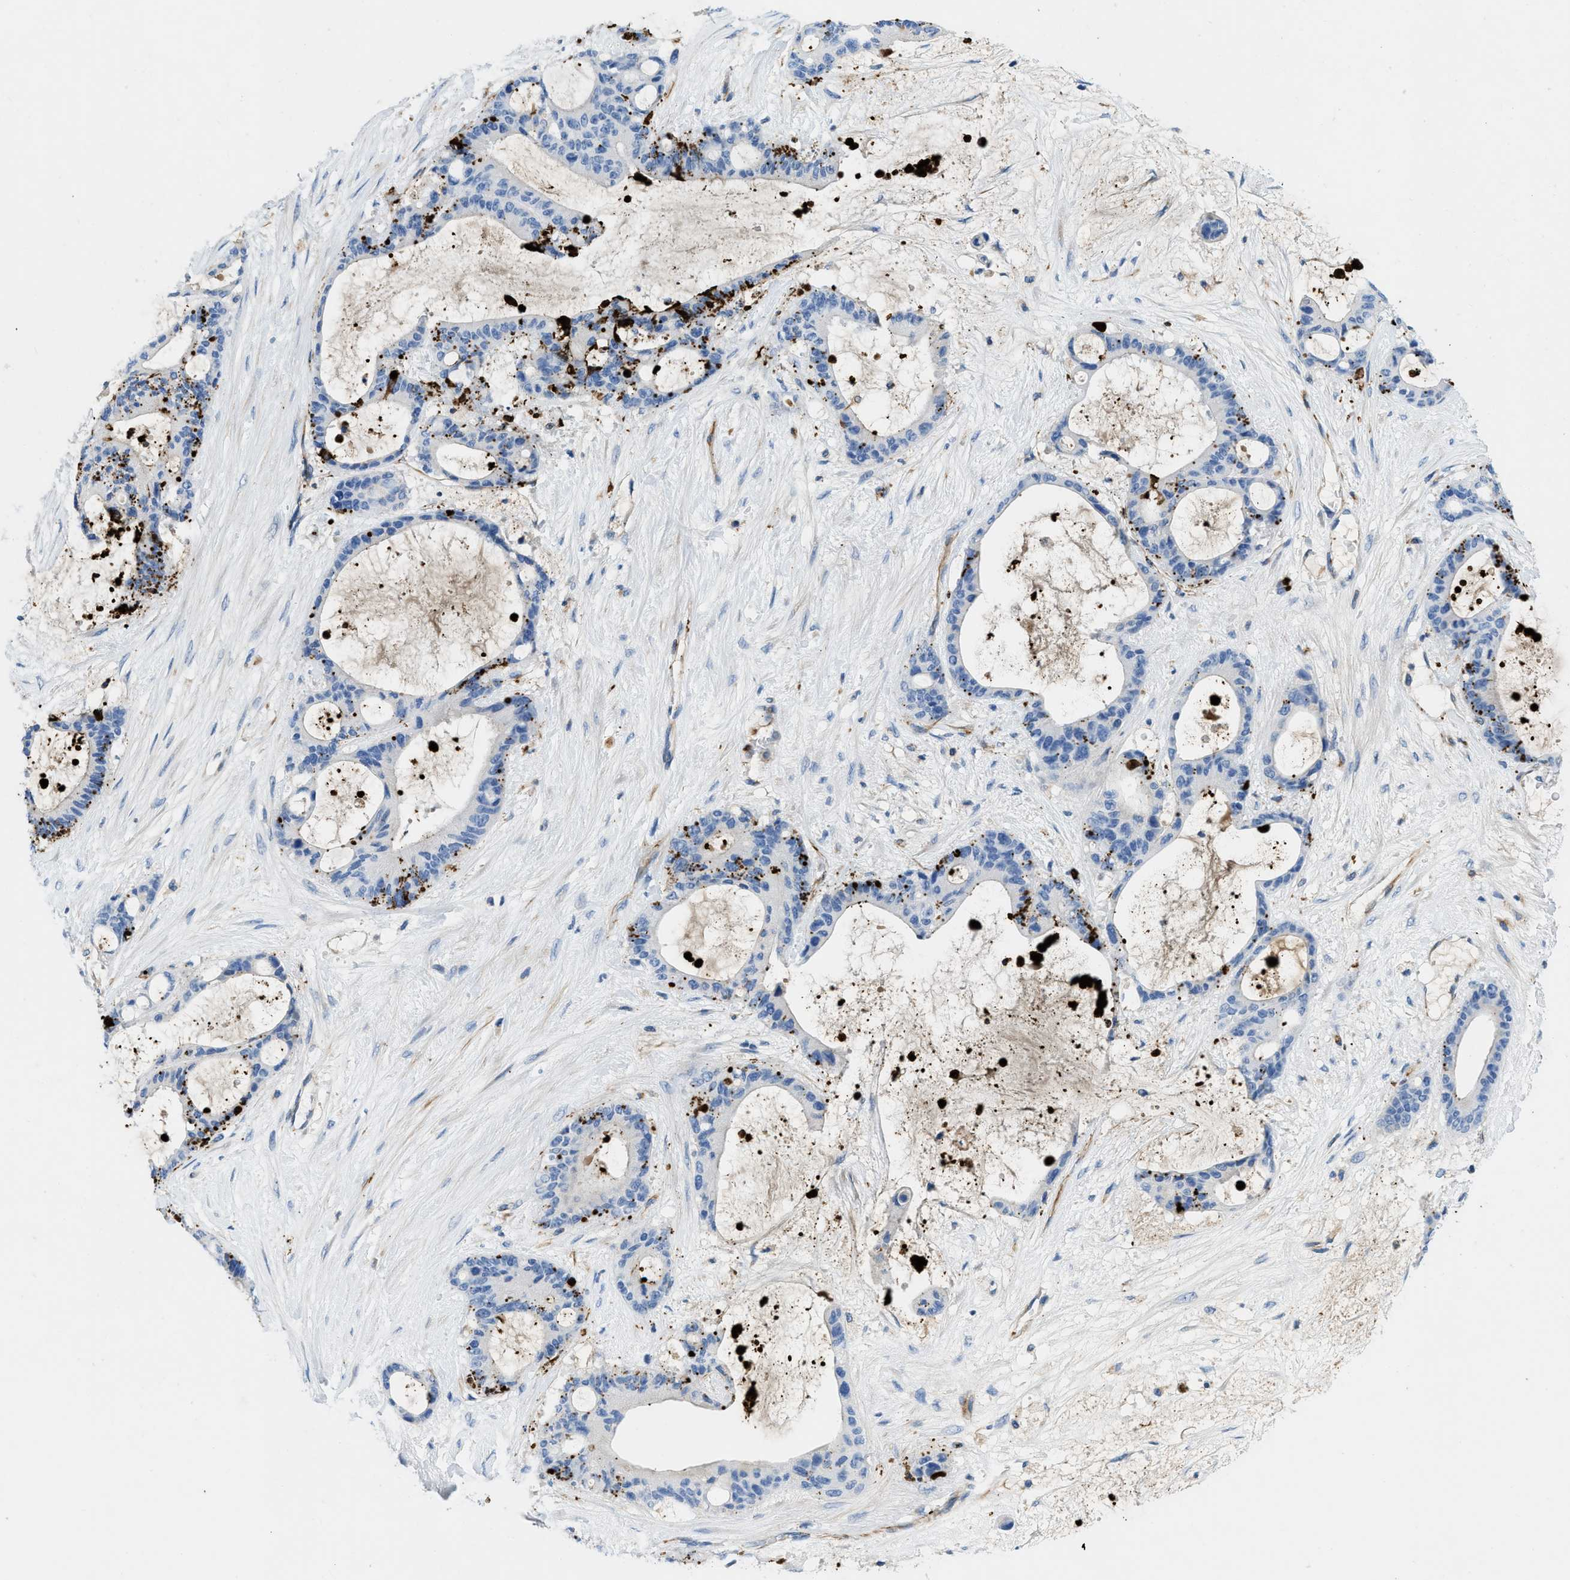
{"staining": {"intensity": "negative", "quantity": "none", "location": "none"}, "tissue": "liver cancer", "cell_type": "Tumor cells", "image_type": "cancer", "snomed": [{"axis": "morphology", "description": "Cholangiocarcinoma"}, {"axis": "topography", "description": "Liver"}], "caption": "IHC of liver cholangiocarcinoma shows no positivity in tumor cells.", "gene": "XCR1", "patient": {"sex": "female", "age": 73}}